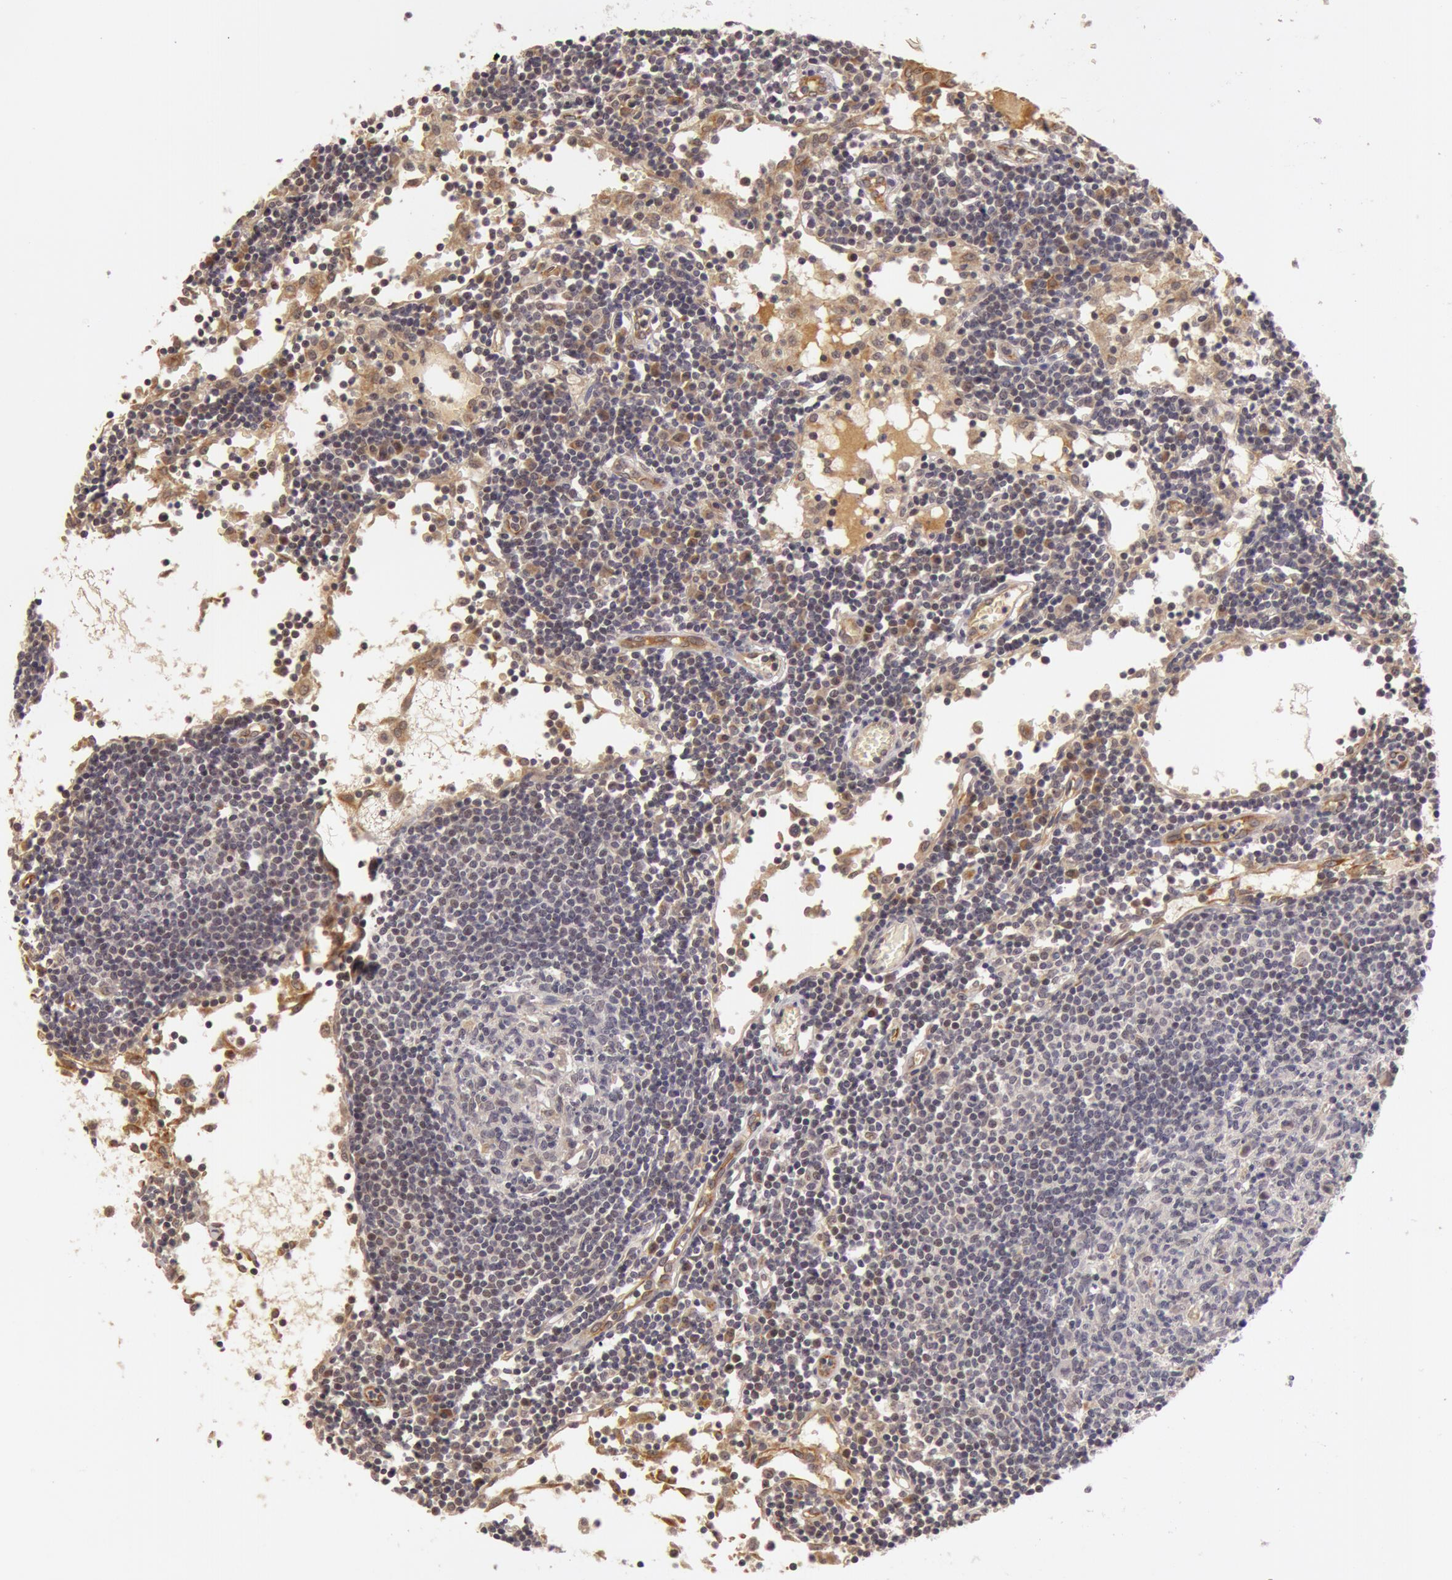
{"staining": {"intensity": "negative", "quantity": "none", "location": "none"}, "tissue": "lymph node", "cell_type": "Germinal center cells", "image_type": "normal", "snomed": [{"axis": "morphology", "description": "Normal tissue, NOS"}, {"axis": "topography", "description": "Lymph node"}], "caption": "Germinal center cells show no significant protein positivity in normal lymph node. Nuclei are stained in blue.", "gene": "SYTL4", "patient": {"sex": "female", "age": 55}}